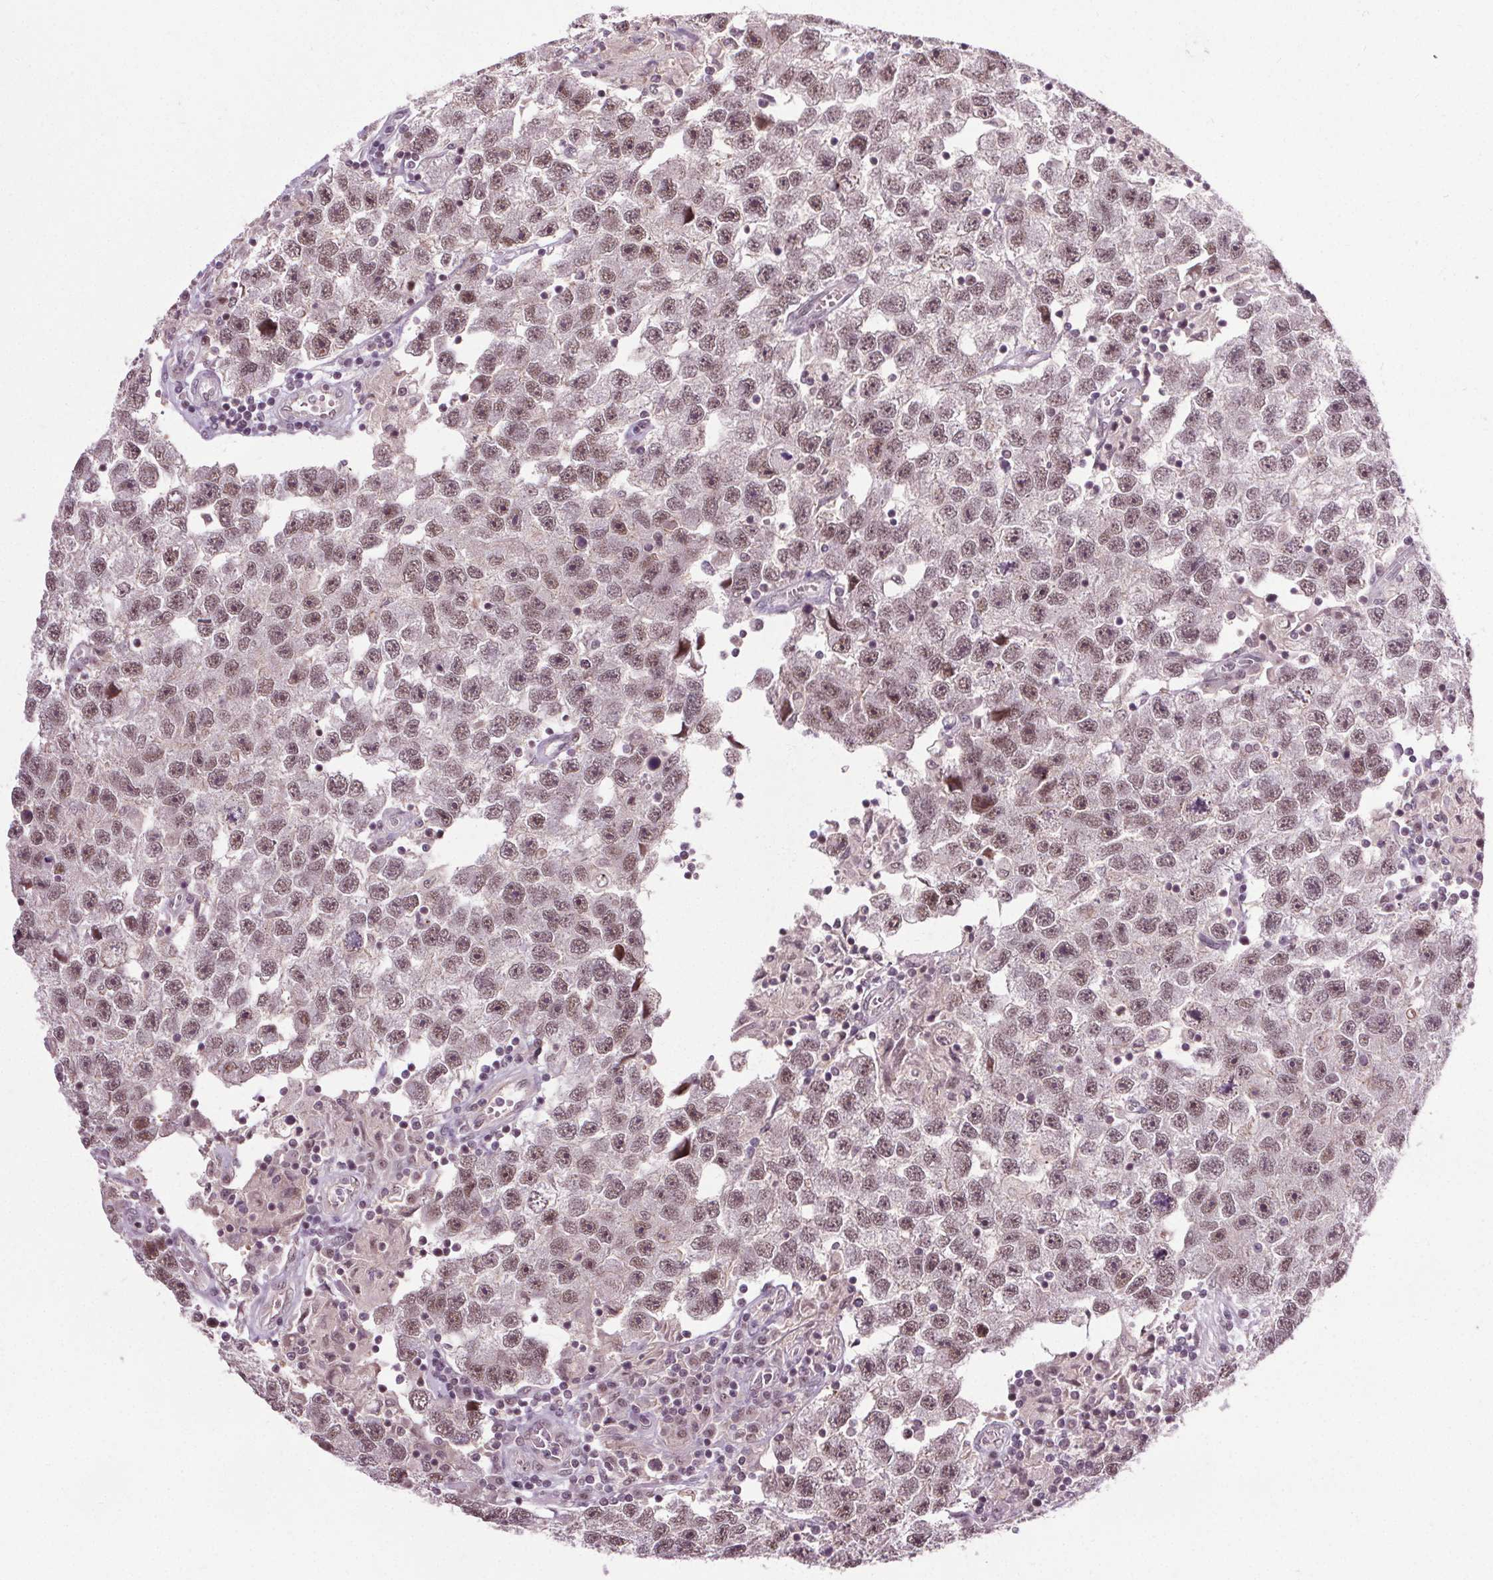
{"staining": {"intensity": "moderate", "quantity": ">75%", "location": "nuclear"}, "tissue": "testis cancer", "cell_type": "Tumor cells", "image_type": "cancer", "snomed": [{"axis": "morphology", "description": "Seminoma, NOS"}, {"axis": "topography", "description": "Testis"}], "caption": "A micrograph of human seminoma (testis) stained for a protein reveals moderate nuclear brown staining in tumor cells.", "gene": "MED6", "patient": {"sex": "male", "age": 26}}